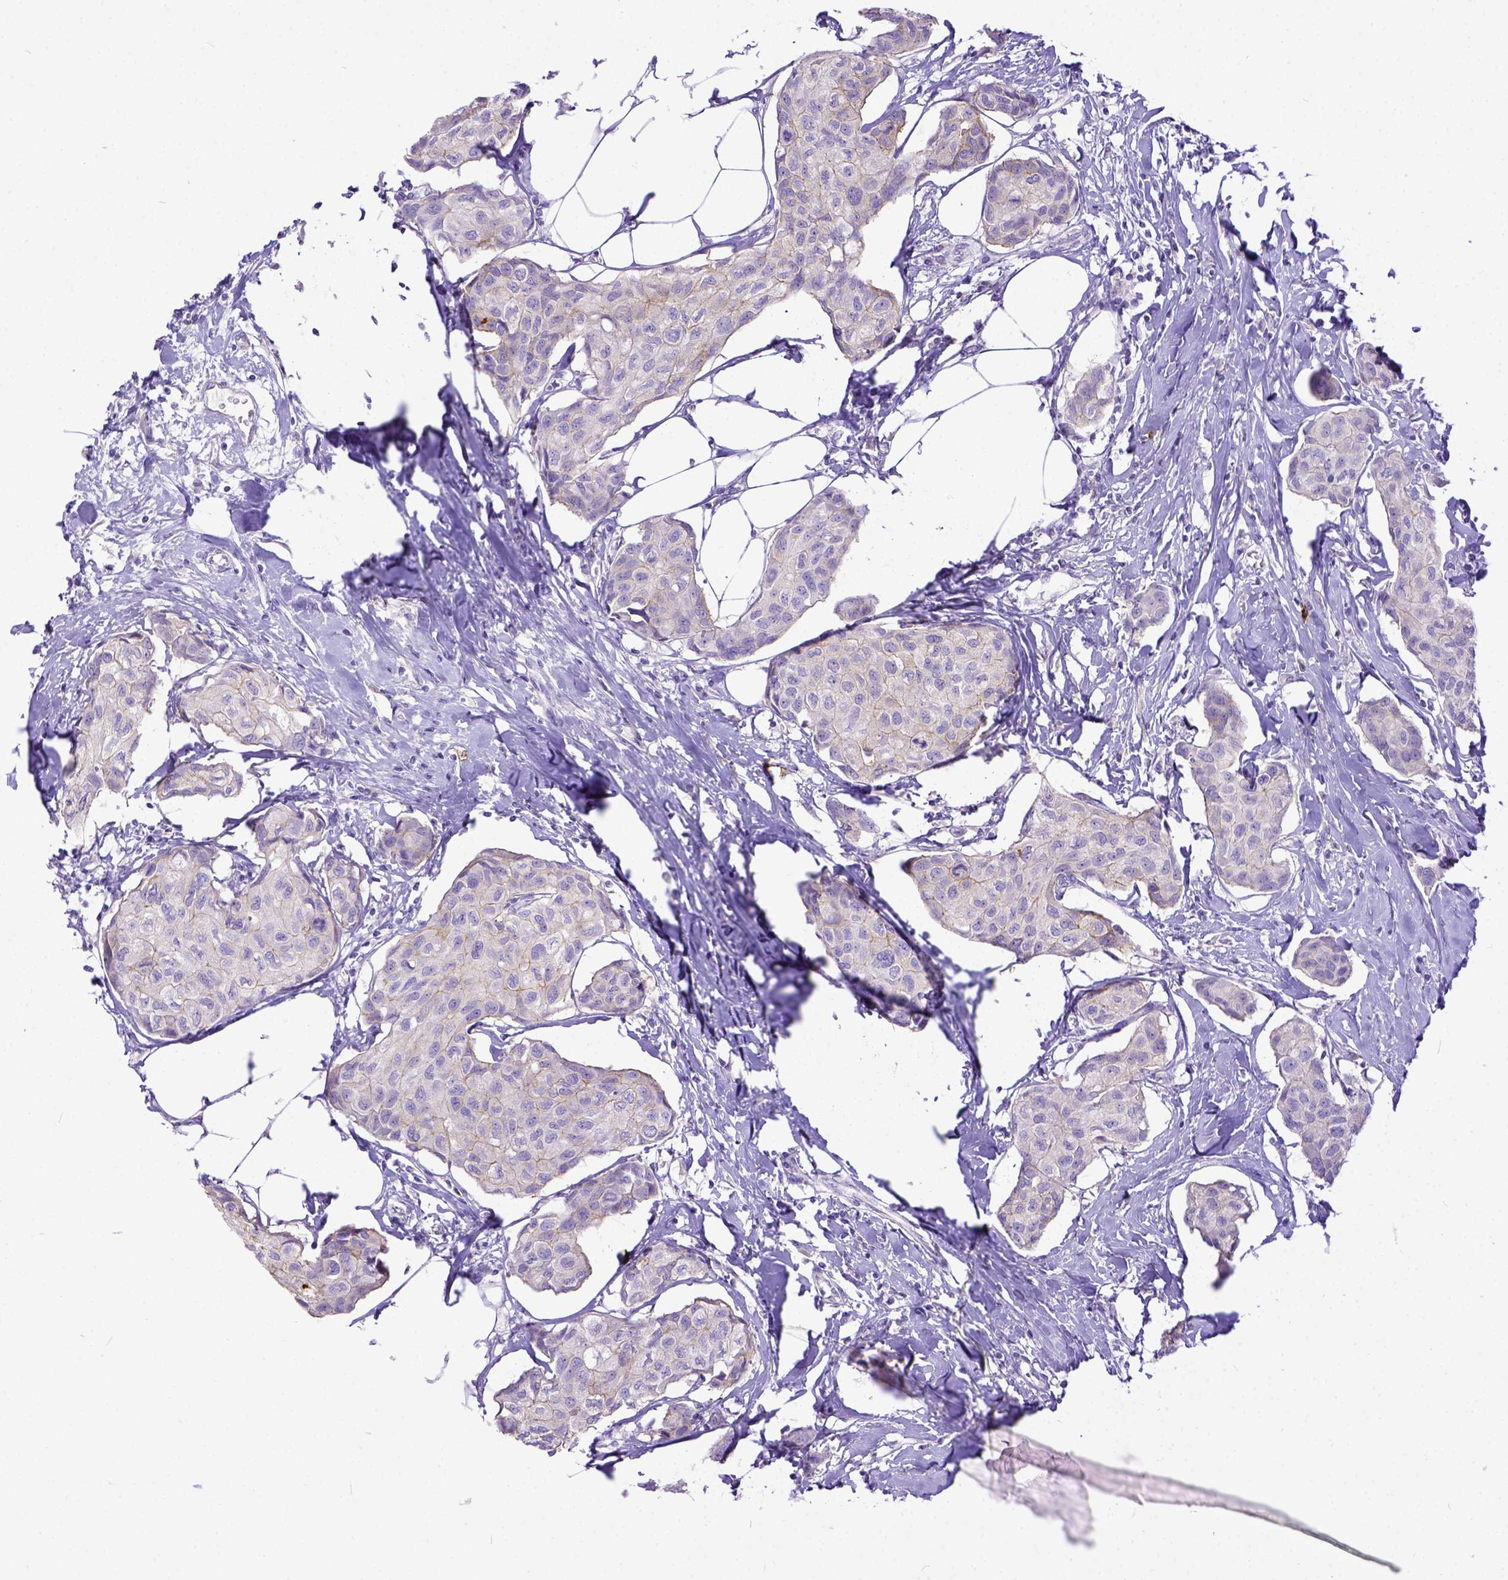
{"staining": {"intensity": "negative", "quantity": "none", "location": "none"}, "tissue": "breast cancer", "cell_type": "Tumor cells", "image_type": "cancer", "snomed": [{"axis": "morphology", "description": "Duct carcinoma"}, {"axis": "topography", "description": "Breast"}], "caption": "A micrograph of human breast cancer is negative for staining in tumor cells.", "gene": "KIT", "patient": {"sex": "female", "age": 80}}